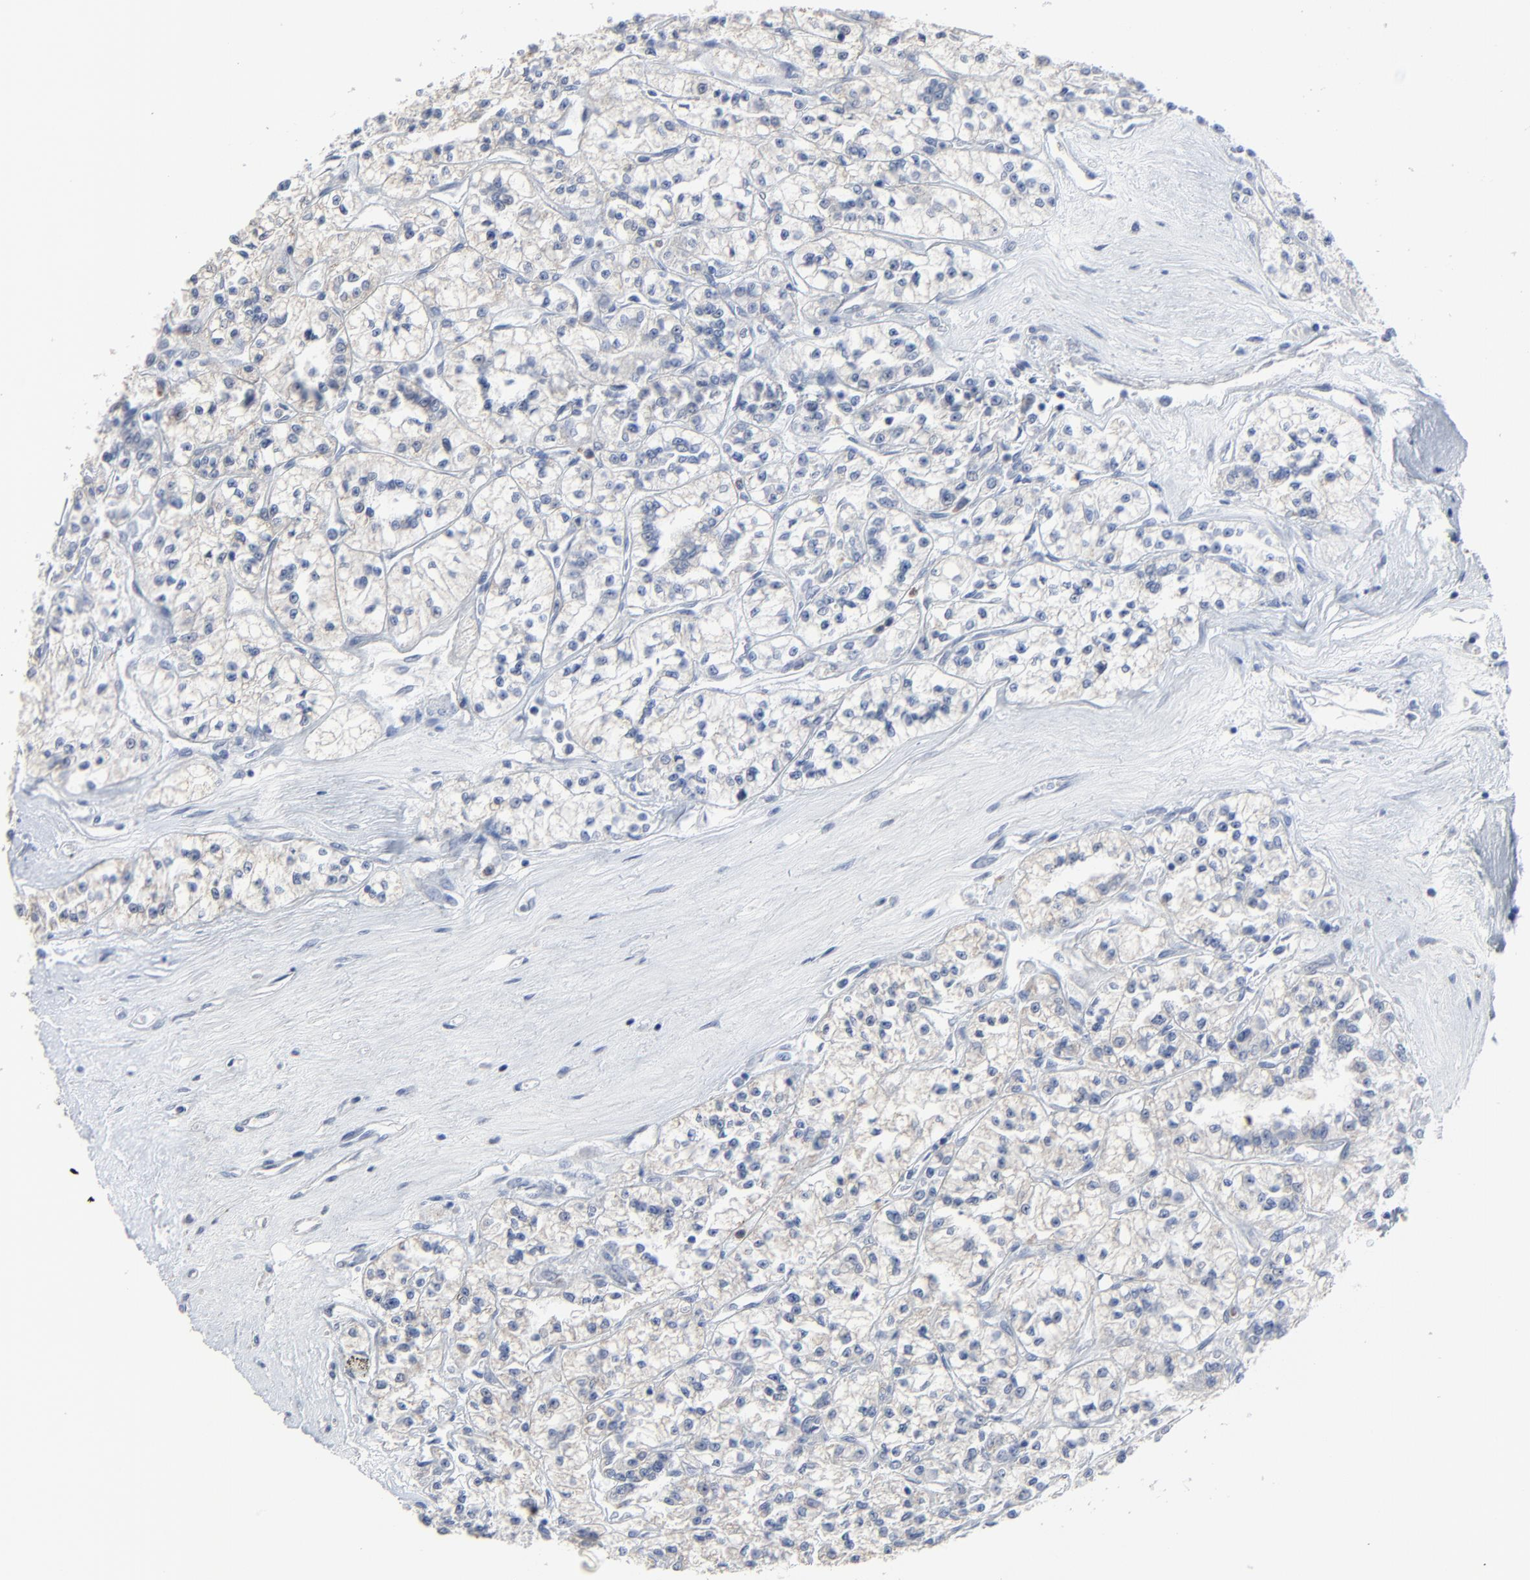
{"staining": {"intensity": "weak", "quantity": ">75%", "location": "cytoplasmic/membranous"}, "tissue": "renal cancer", "cell_type": "Tumor cells", "image_type": "cancer", "snomed": [{"axis": "morphology", "description": "Adenocarcinoma, NOS"}, {"axis": "topography", "description": "Kidney"}], "caption": "Weak cytoplasmic/membranous protein staining is seen in approximately >75% of tumor cells in adenocarcinoma (renal). The staining is performed using DAB (3,3'-diaminobenzidine) brown chromogen to label protein expression. The nuclei are counter-stained blue using hematoxylin.", "gene": "BIRC3", "patient": {"sex": "female", "age": 76}}